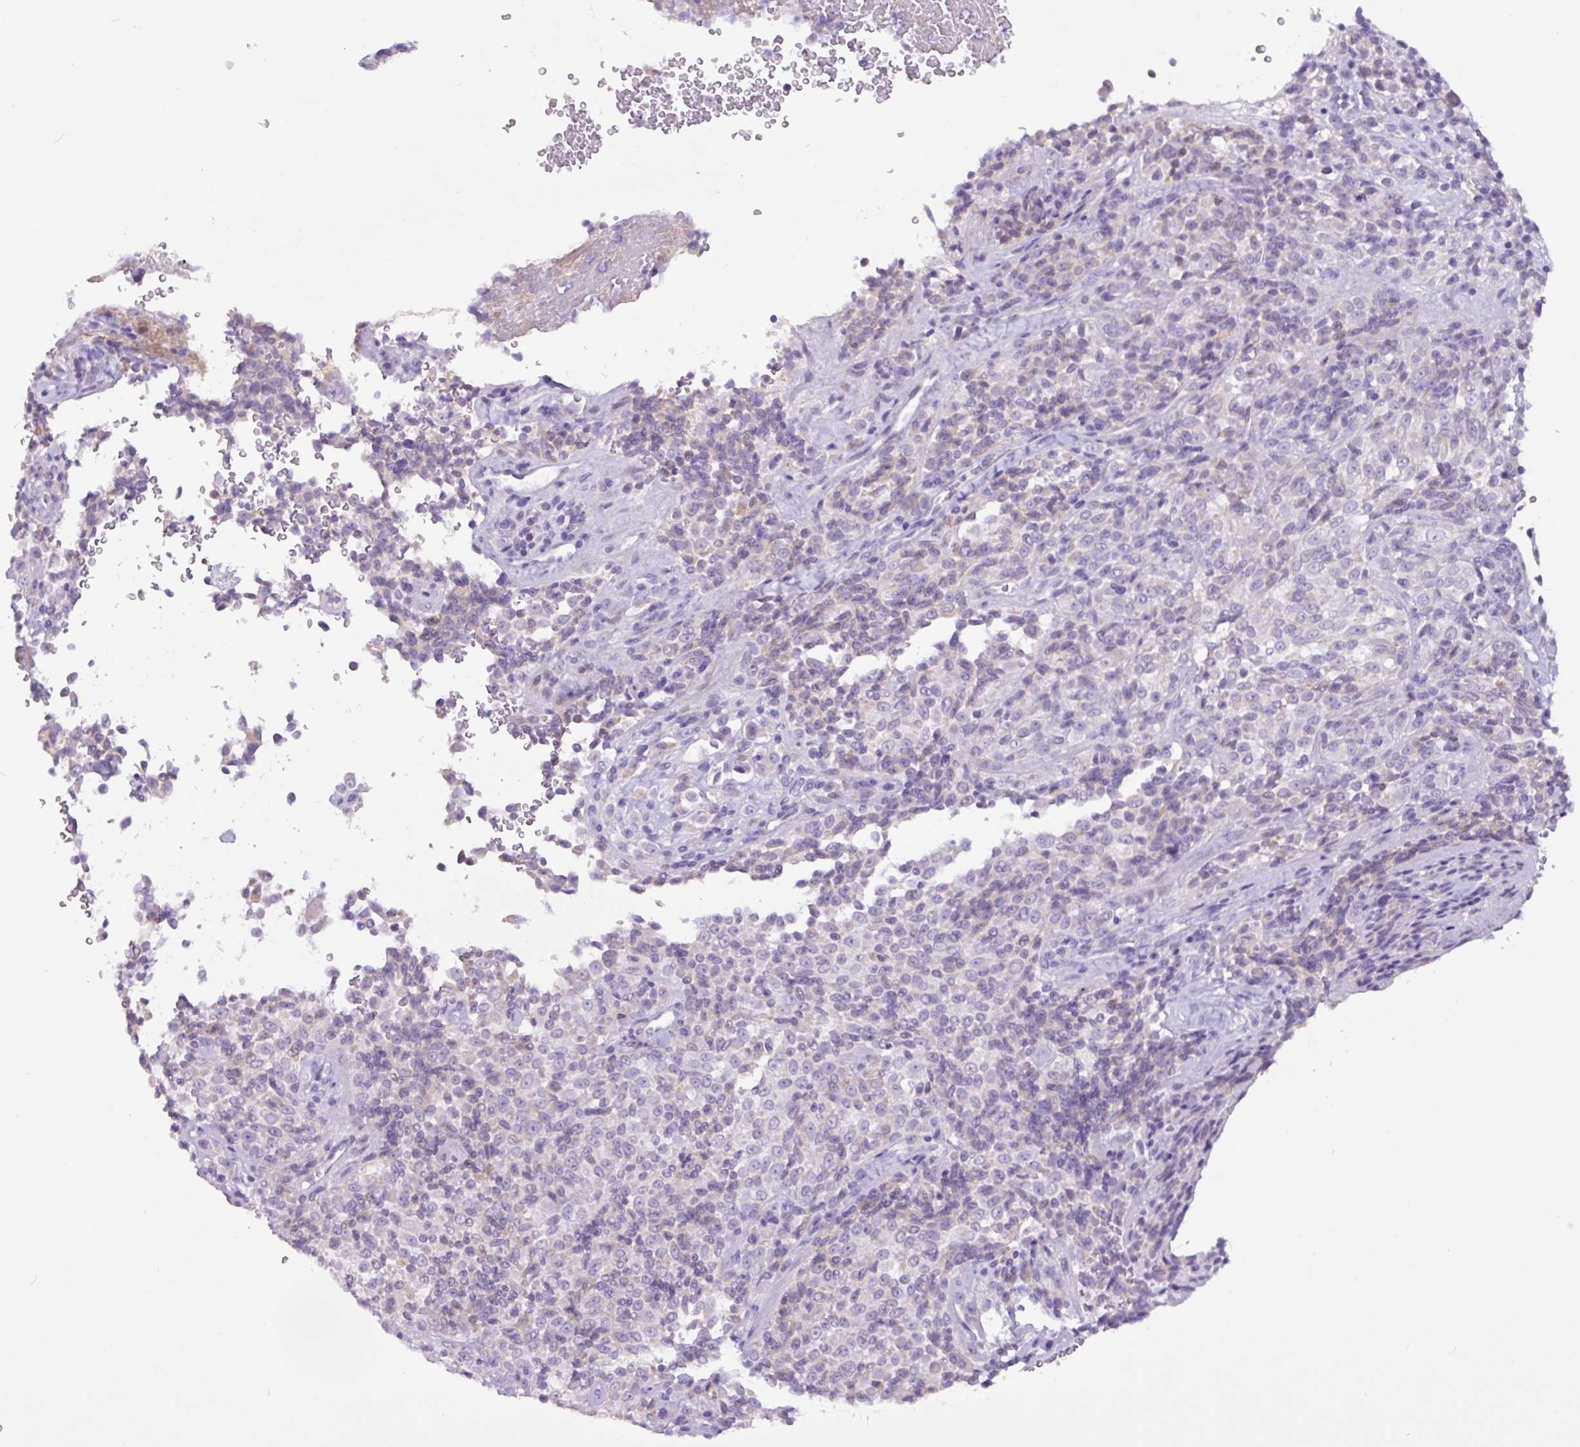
{"staining": {"intensity": "negative", "quantity": "none", "location": "none"}, "tissue": "melanoma", "cell_type": "Tumor cells", "image_type": "cancer", "snomed": [{"axis": "morphology", "description": "Malignant melanoma, Metastatic site"}, {"axis": "topography", "description": "Brain"}], "caption": "Tumor cells show no significant positivity in malignant melanoma (metastatic site).", "gene": "SLC38A1", "patient": {"sex": "female", "age": 56}}